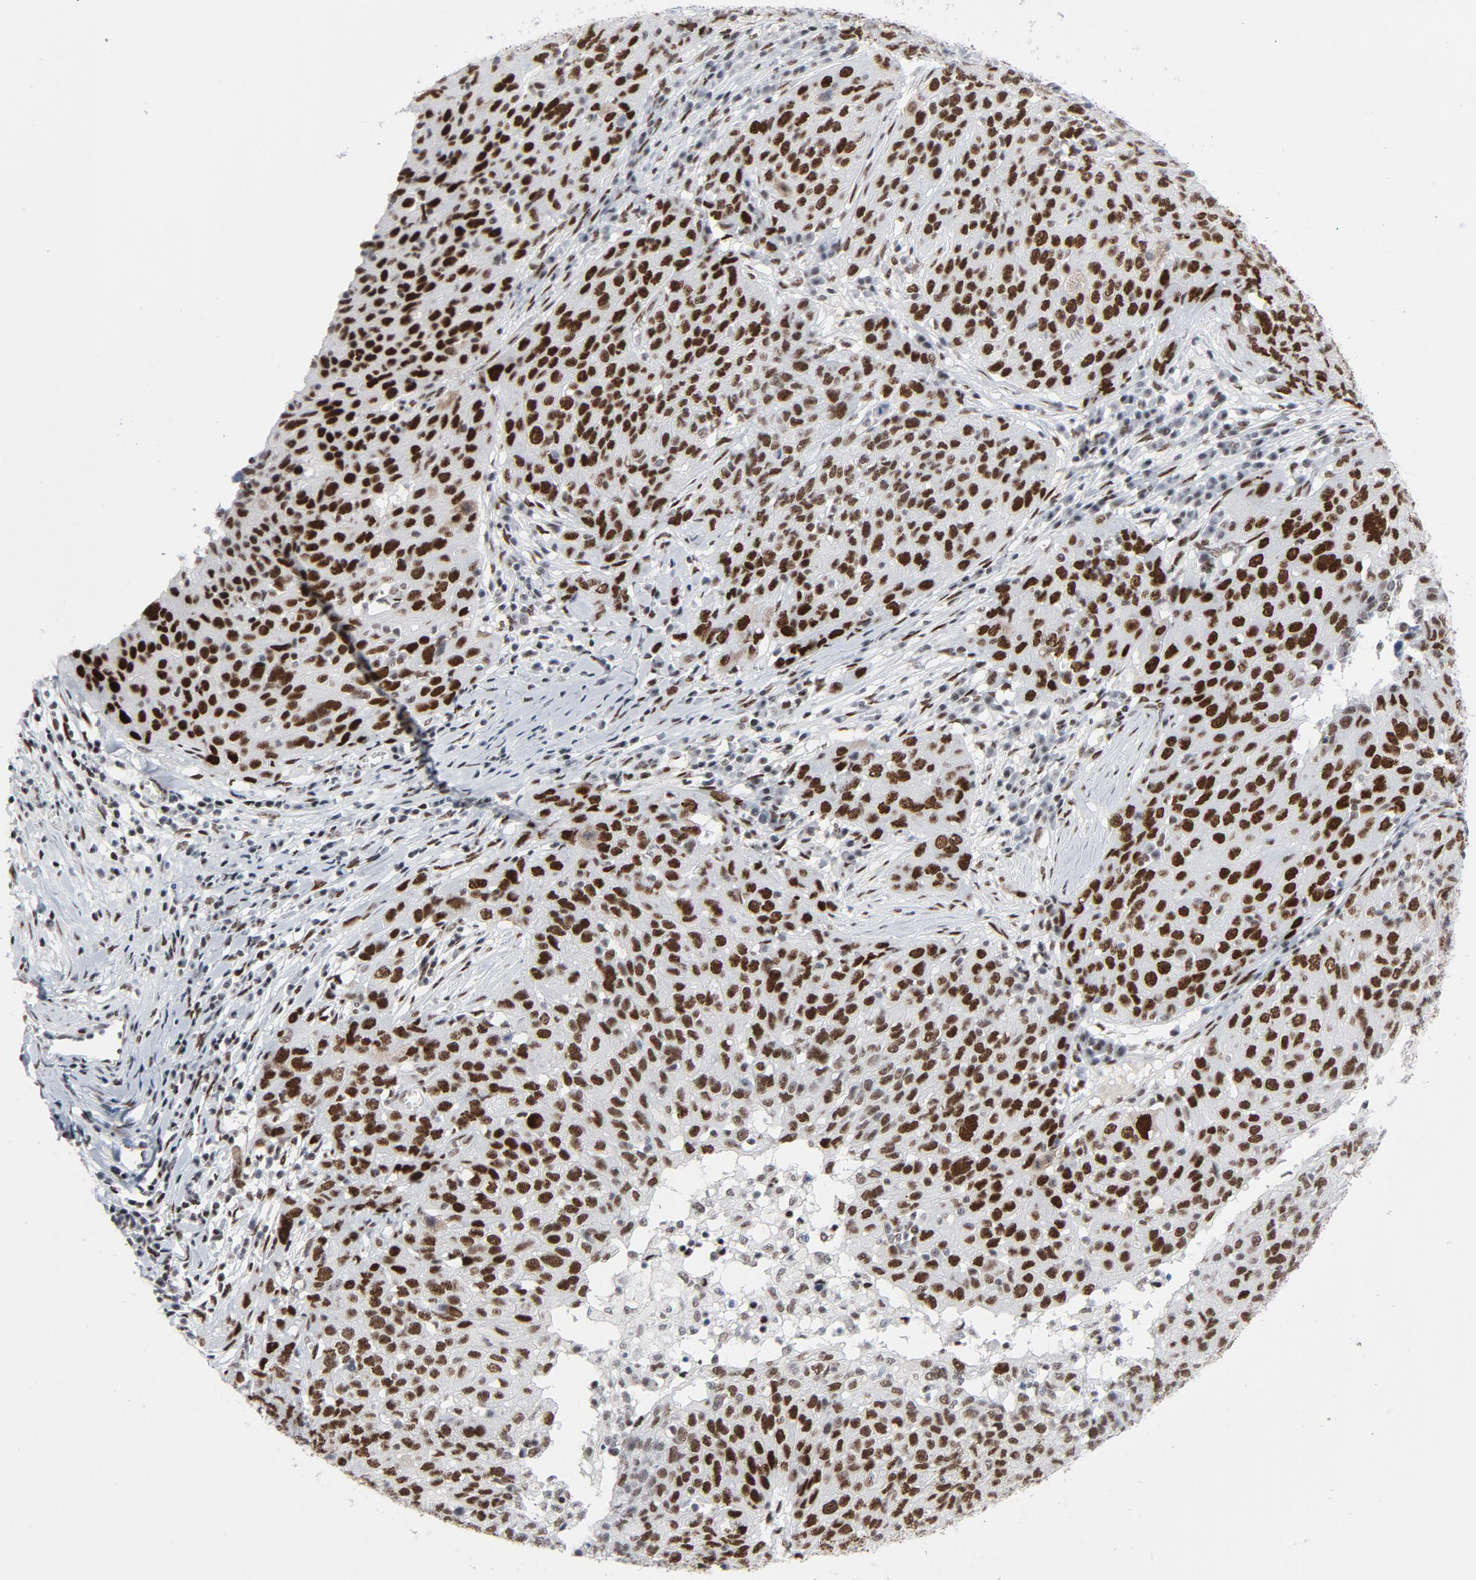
{"staining": {"intensity": "strong", "quantity": ">75%", "location": "nuclear"}, "tissue": "ovarian cancer", "cell_type": "Tumor cells", "image_type": "cancer", "snomed": [{"axis": "morphology", "description": "Carcinoma, endometroid"}, {"axis": "topography", "description": "Ovary"}], "caption": "IHC image of neoplastic tissue: human ovarian cancer stained using immunohistochemistry (IHC) exhibits high levels of strong protein expression localized specifically in the nuclear of tumor cells, appearing as a nuclear brown color.", "gene": "HSF1", "patient": {"sex": "female", "age": 50}}